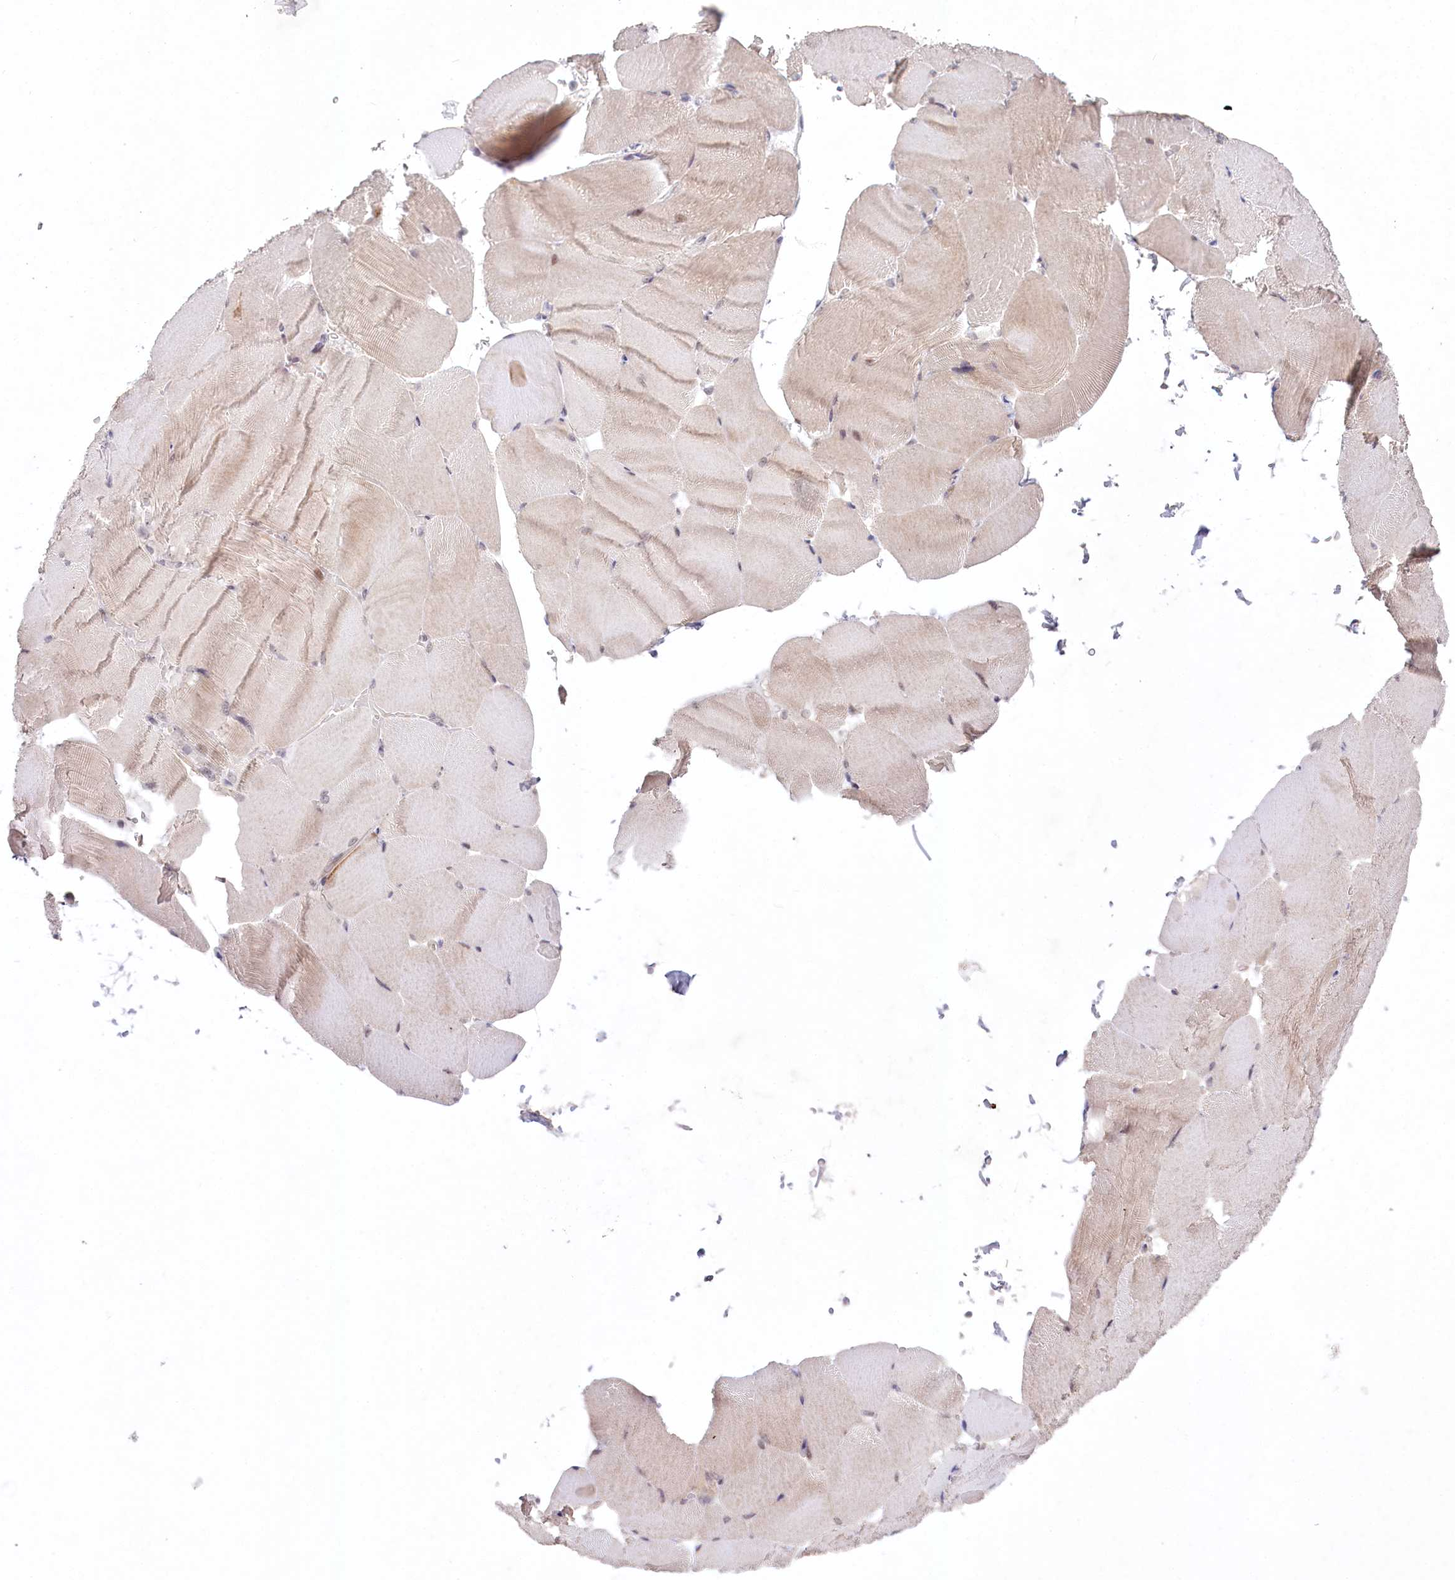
{"staining": {"intensity": "weak", "quantity": "25%-75%", "location": "cytoplasmic/membranous"}, "tissue": "skeletal muscle", "cell_type": "Myocytes", "image_type": "normal", "snomed": [{"axis": "morphology", "description": "Normal tissue, NOS"}, {"axis": "topography", "description": "Skeletal muscle"}, {"axis": "topography", "description": "Parathyroid gland"}], "caption": "IHC (DAB) staining of normal skeletal muscle demonstrates weak cytoplasmic/membranous protein positivity in approximately 25%-75% of myocytes.", "gene": "AMTN", "patient": {"sex": "female", "age": 37}}